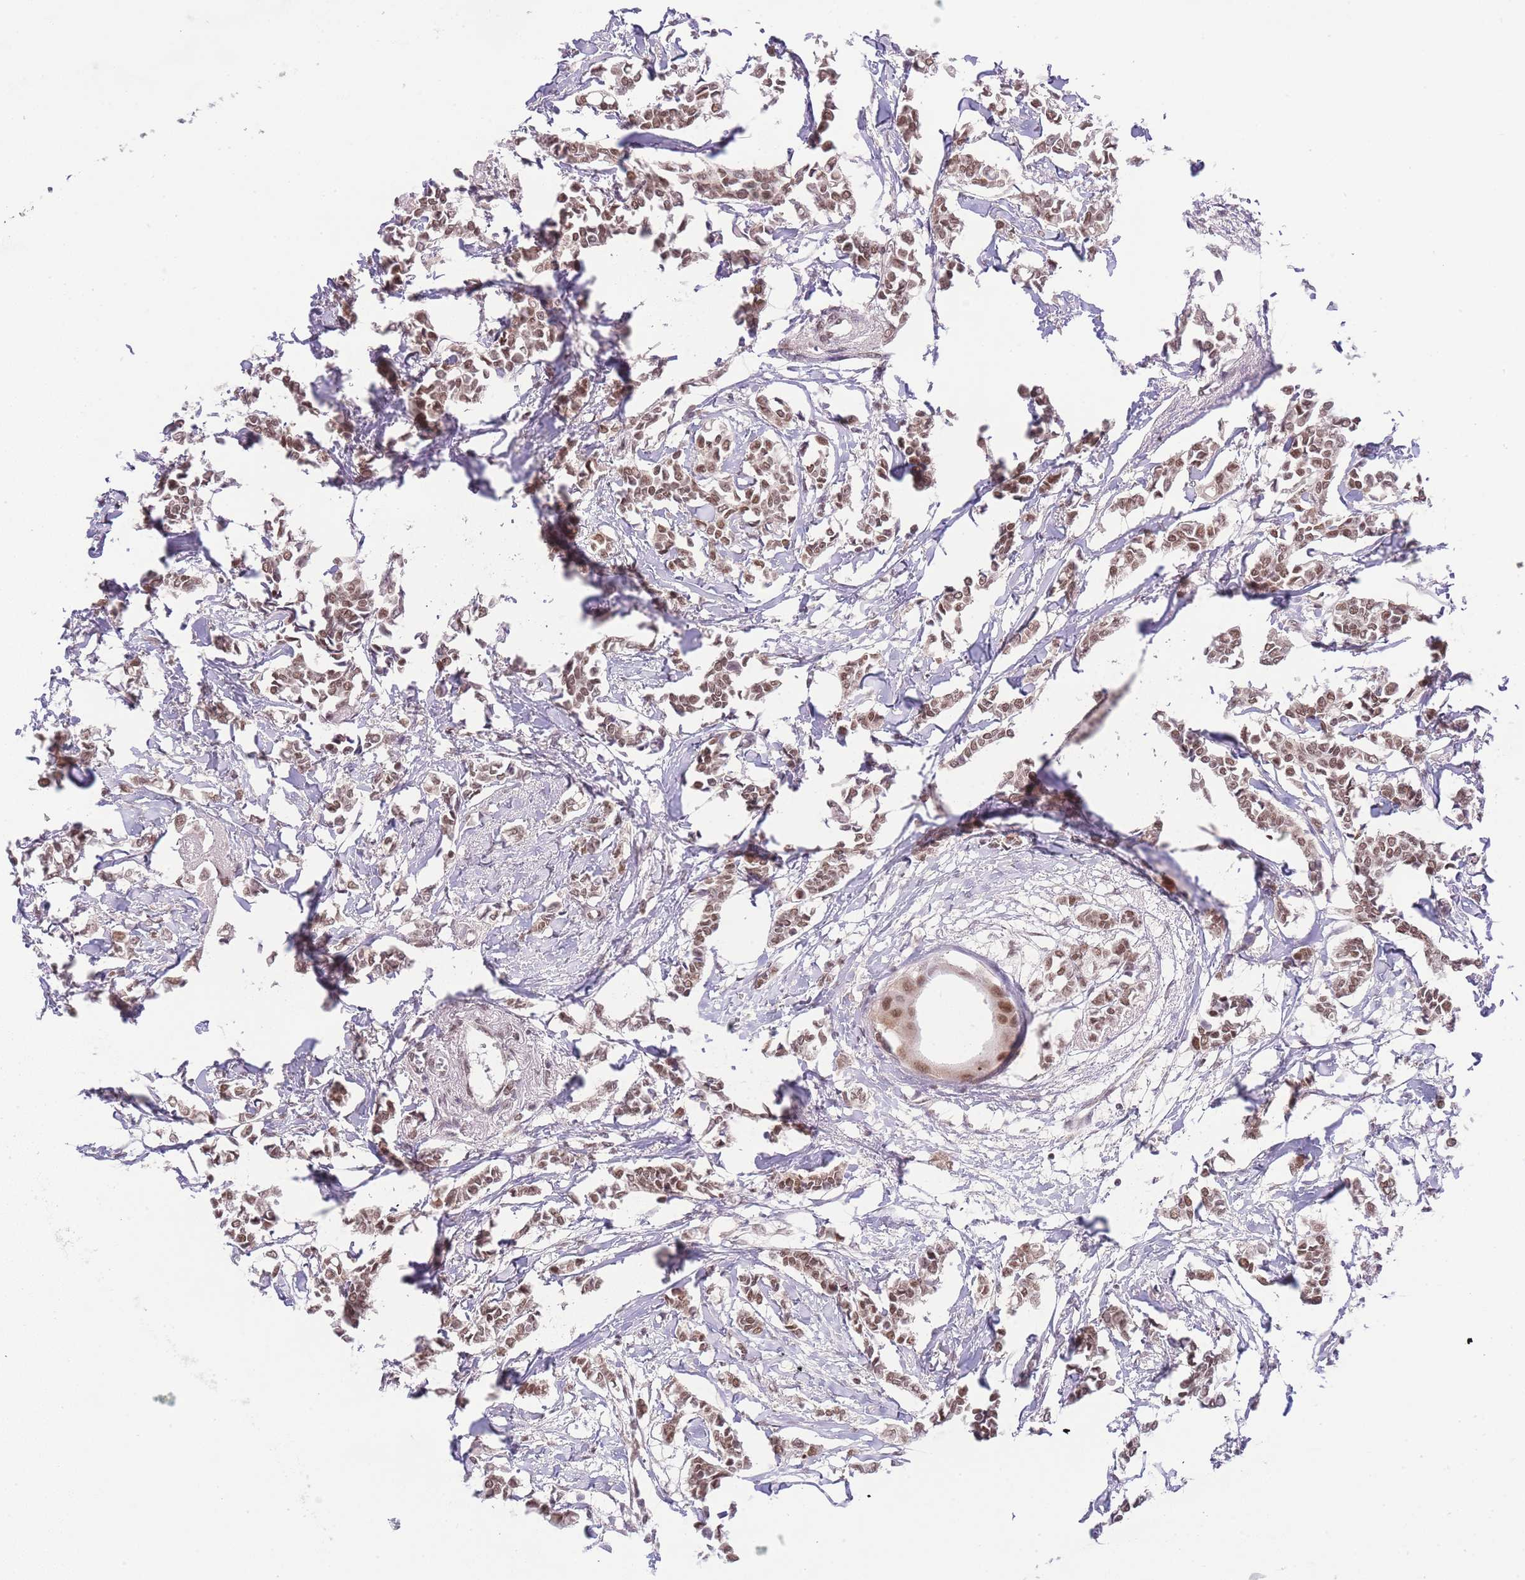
{"staining": {"intensity": "moderate", "quantity": ">75%", "location": "nuclear"}, "tissue": "breast cancer", "cell_type": "Tumor cells", "image_type": "cancer", "snomed": [{"axis": "morphology", "description": "Duct carcinoma"}, {"axis": "topography", "description": "Breast"}], "caption": "Protein expression by IHC displays moderate nuclear positivity in about >75% of tumor cells in breast cancer. (DAB IHC with brightfield microscopy, high magnification).", "gene": "TMED3", "patient": {"sex": "female", "age": 41}}